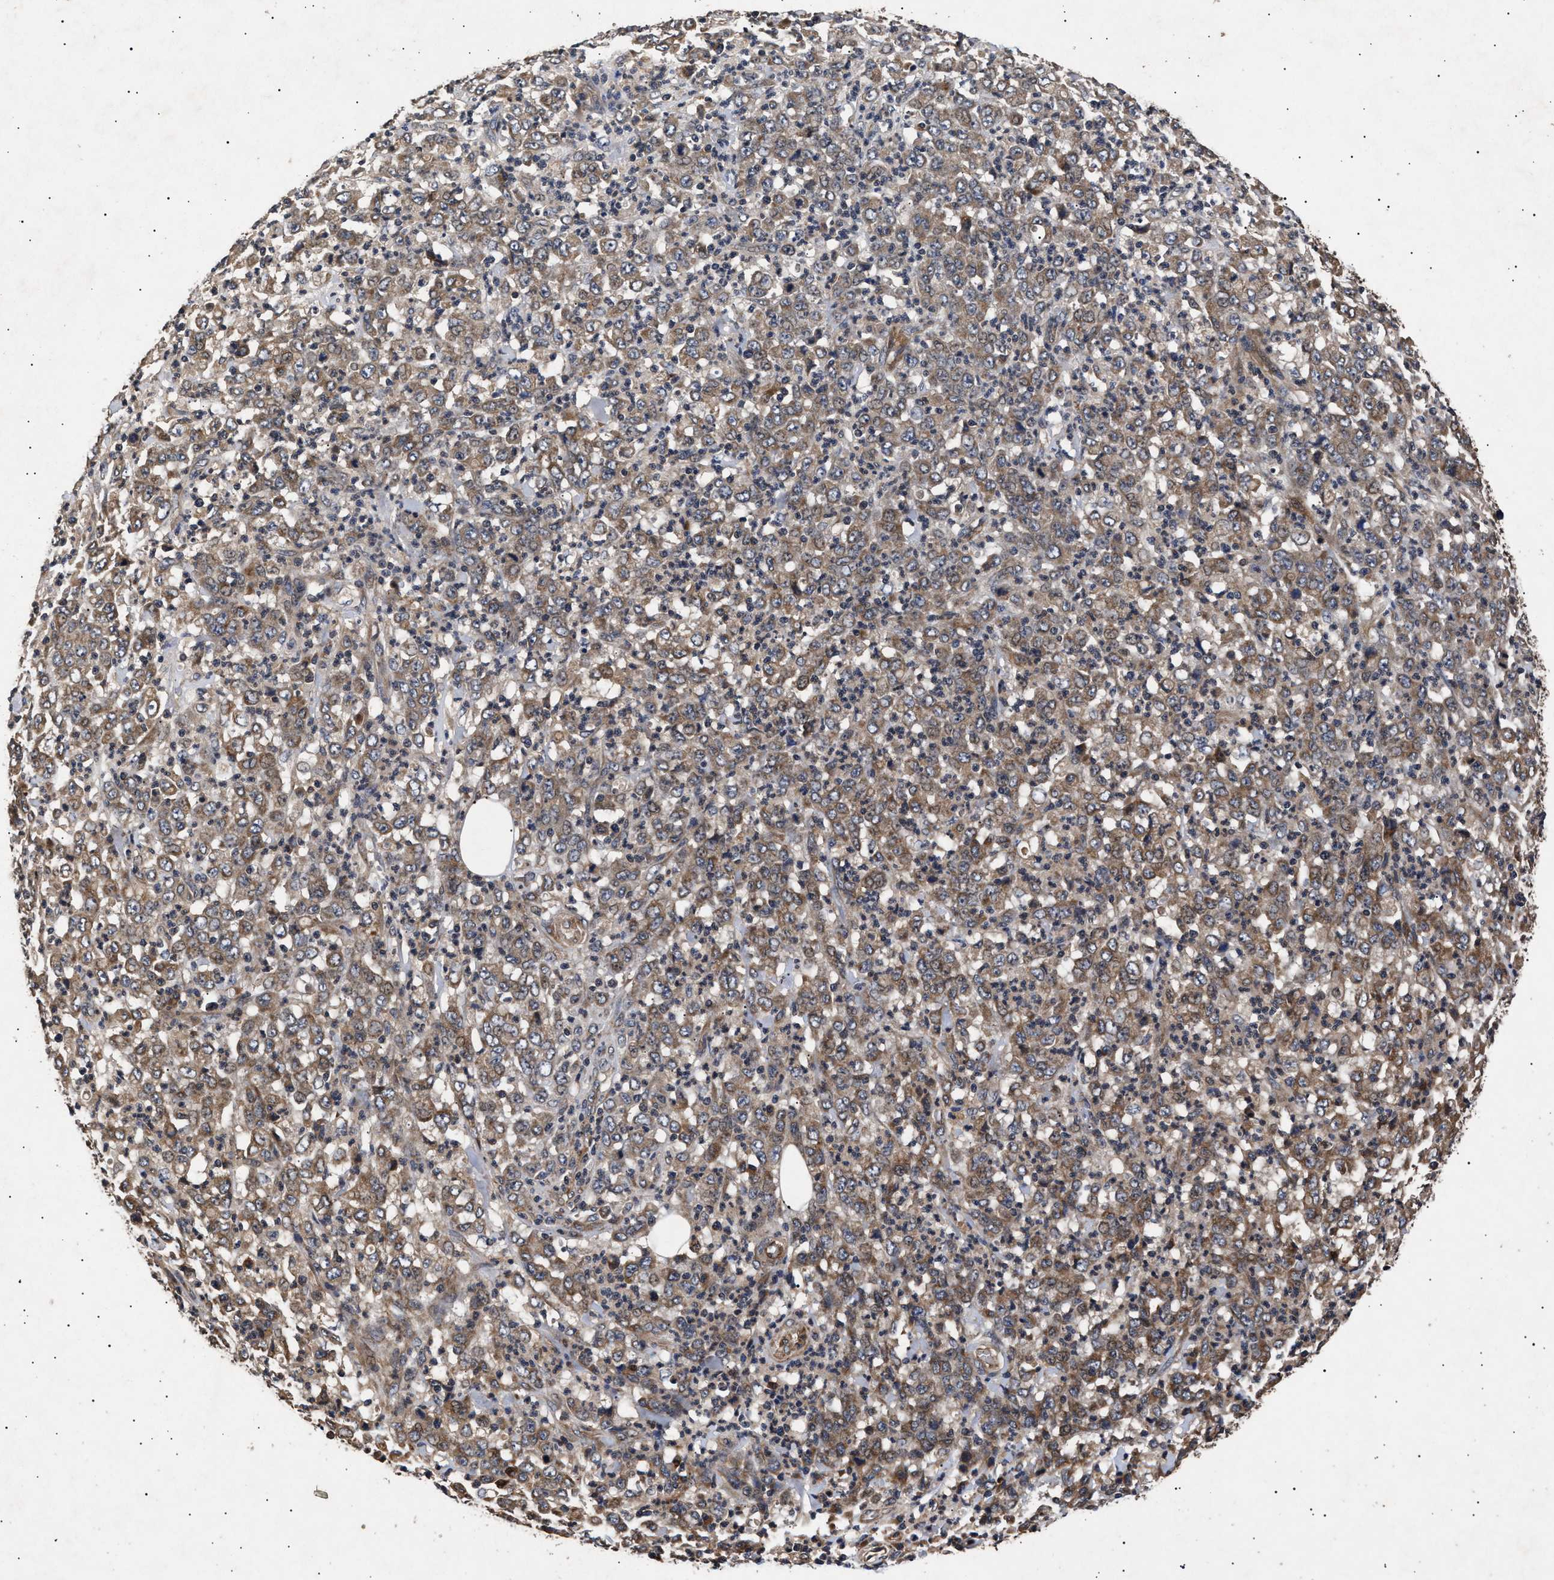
{"staining": {"intensity": "moderate", "quantity": ">75%", "location": "cytoplasmic/membranous"}, "tissue": "stomach cancer", "cell_type": "Tumor cells", "image_type": "cancer", "snomed": [{"axis": "morphology", "description": "Adenocarcinoma, NOS"}, {"axis": "topography", "description": "Stomach, lower"}], "caption": "IHC (DAB (3,3'-diaminobenzidine)) staining of human adenocarcinoma (stomach) exhibits moderate cytoplasmic/membranous protein expression in approximately >75% of tumor cells.", "gene": "ITGB5", "patient": {"sex": "female", "age": 71}}